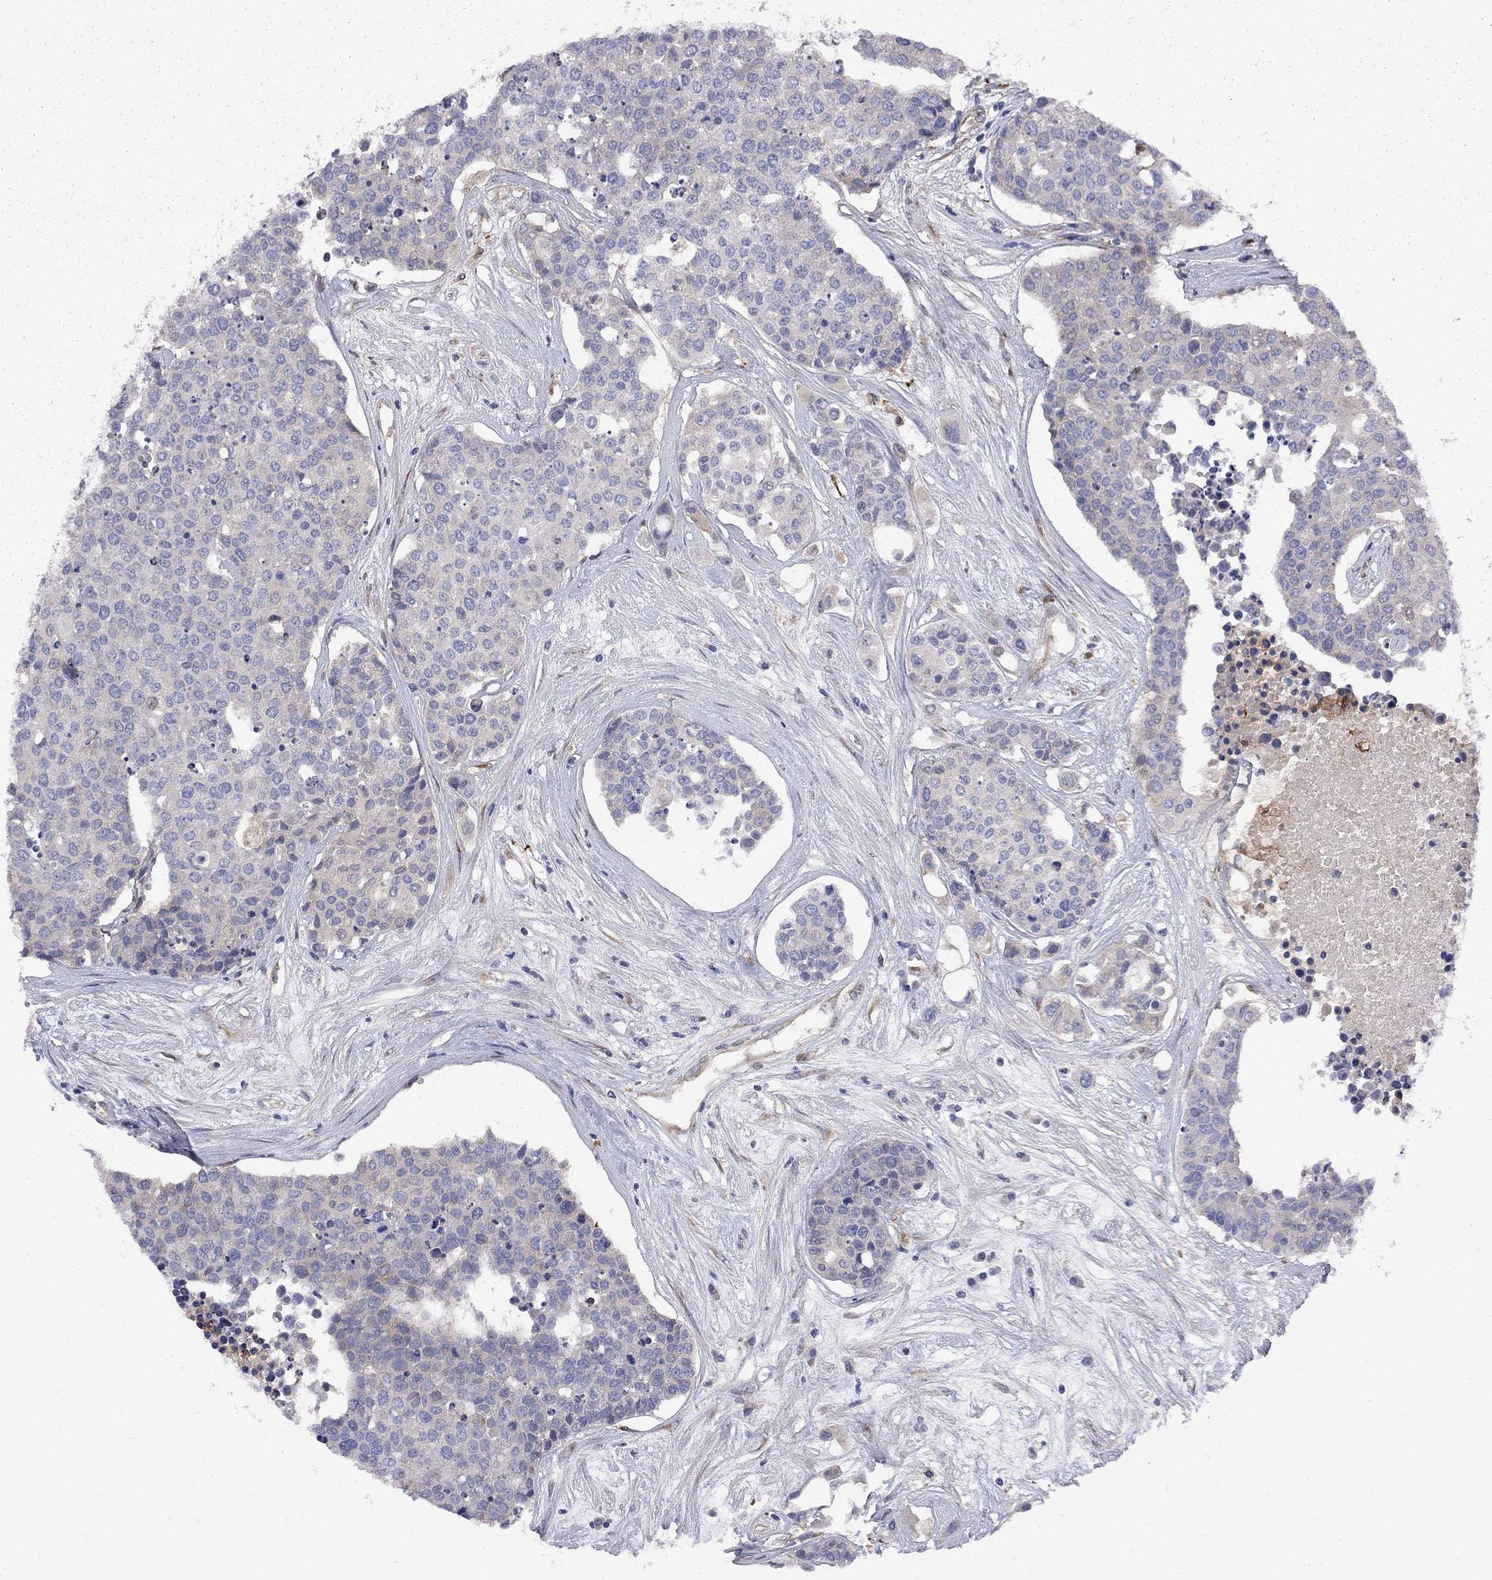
{"staining": {"intensity": "weak", "quantity": "<25%", "location": "cytoplasmic/membranous"}, "tissue": "carcinoid", "cell_type": "Tumor cells", "image_type": "cancer", "snomed": [{"axis": "morphology", "description": "Carcinoid, malignant, NOS"}, {"axis": "topography", "description": "Colon"}], "caption": "A micrograph of carcinoid (malignant) stained for a protein demonstrates no brown staining in tumor cells.", "gene": "MTHFR", "patient": {"sex": "male", "age": 81}}